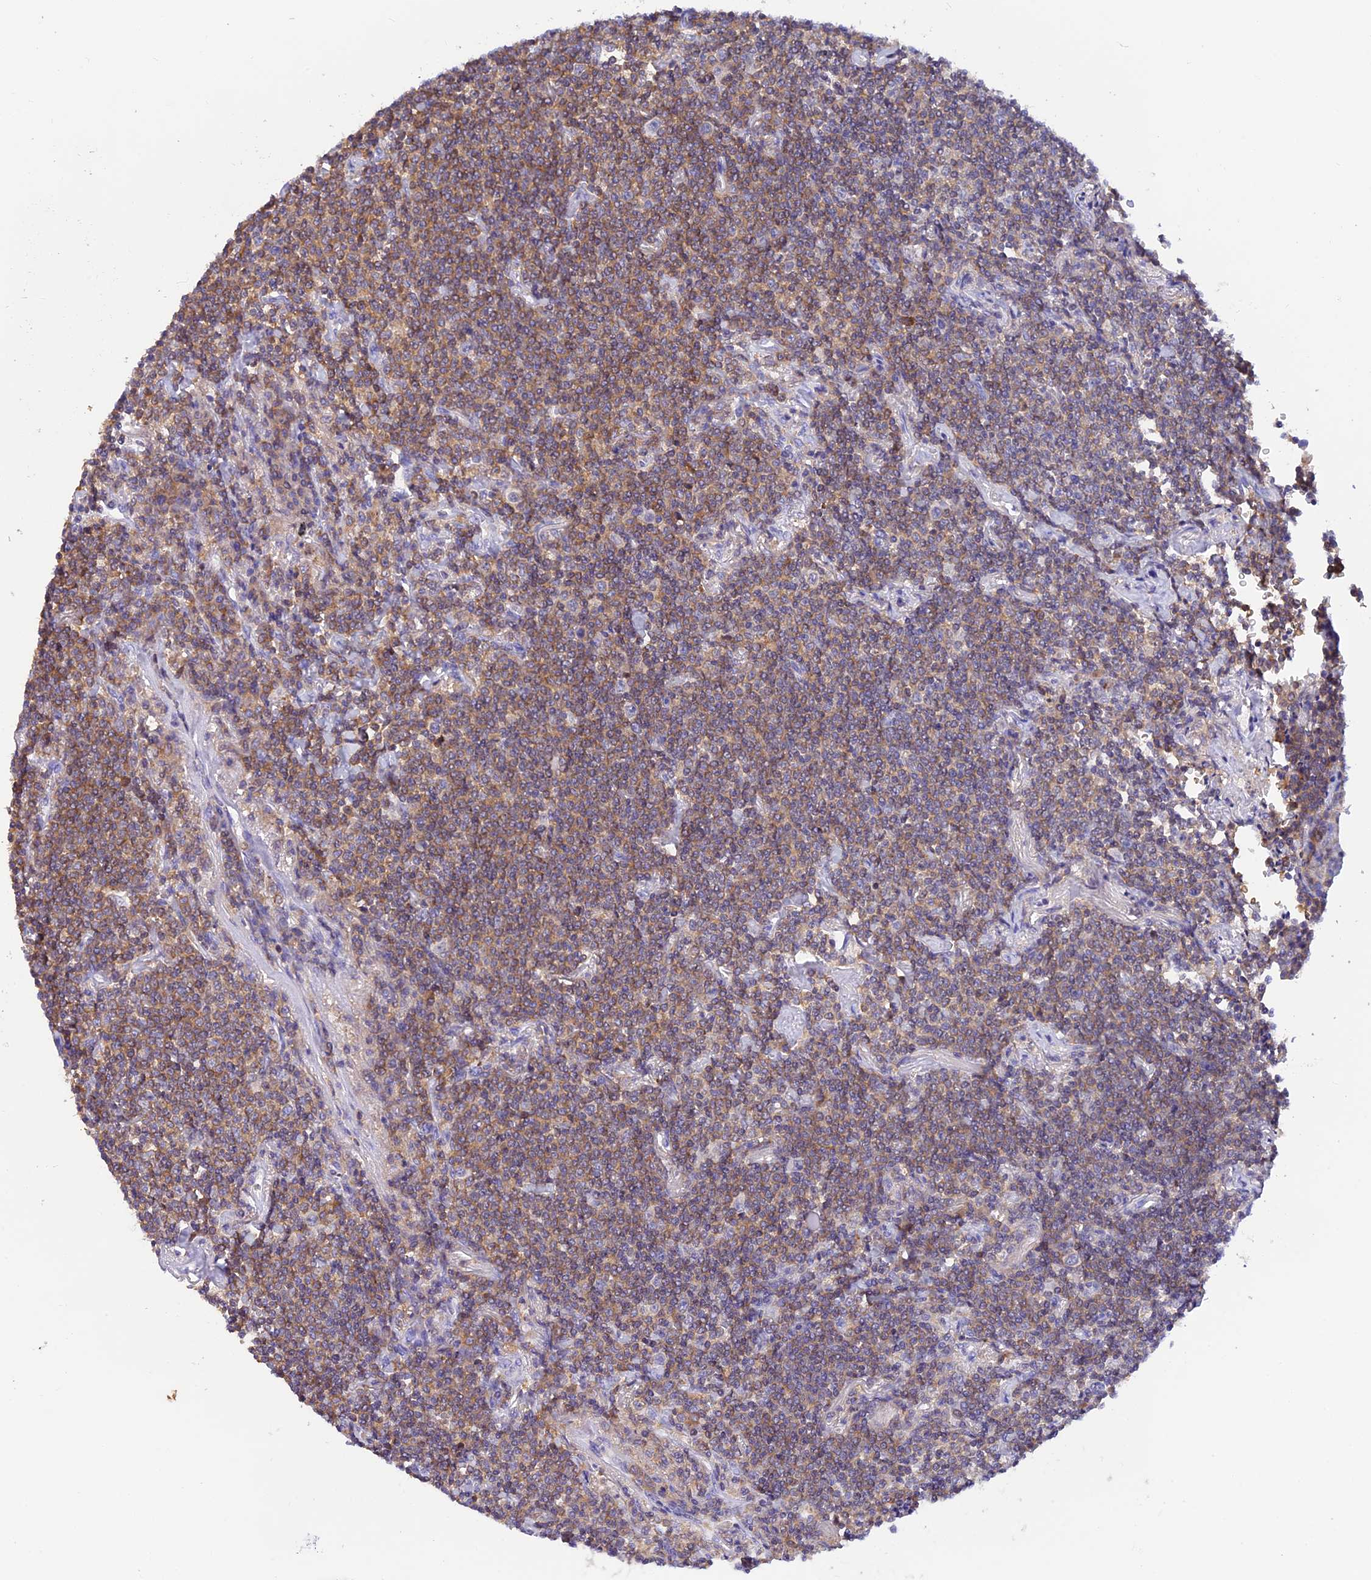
{"staining": {"intensity": "weak", "quantity": ">75%", "location": "cytoplasmic/membranous"}, "tissue": "lymphoma", "cell_type": "Tumor cells", "image_type": "cancer", "snomed": [{"axis": "morphology", "description": "Malignant lymphoma, non-Hodgkin's type, Low grade"}, {"axis": "topography", "description": "Lung"}], "caption": "High-magnification brightfield microscopy of low-grade malignant lymphoma, non-Hodgkin's type stained with DAB (3,3'-diaminobenzidine) (brown) and counterstained with hematoxylin (blue). tumor cells exhibit weak cytoplasmic/membranous expression is present in approximately>75% of cells.", "gene": "LPXN", "patient": {"sex": "female", "age": 71}}